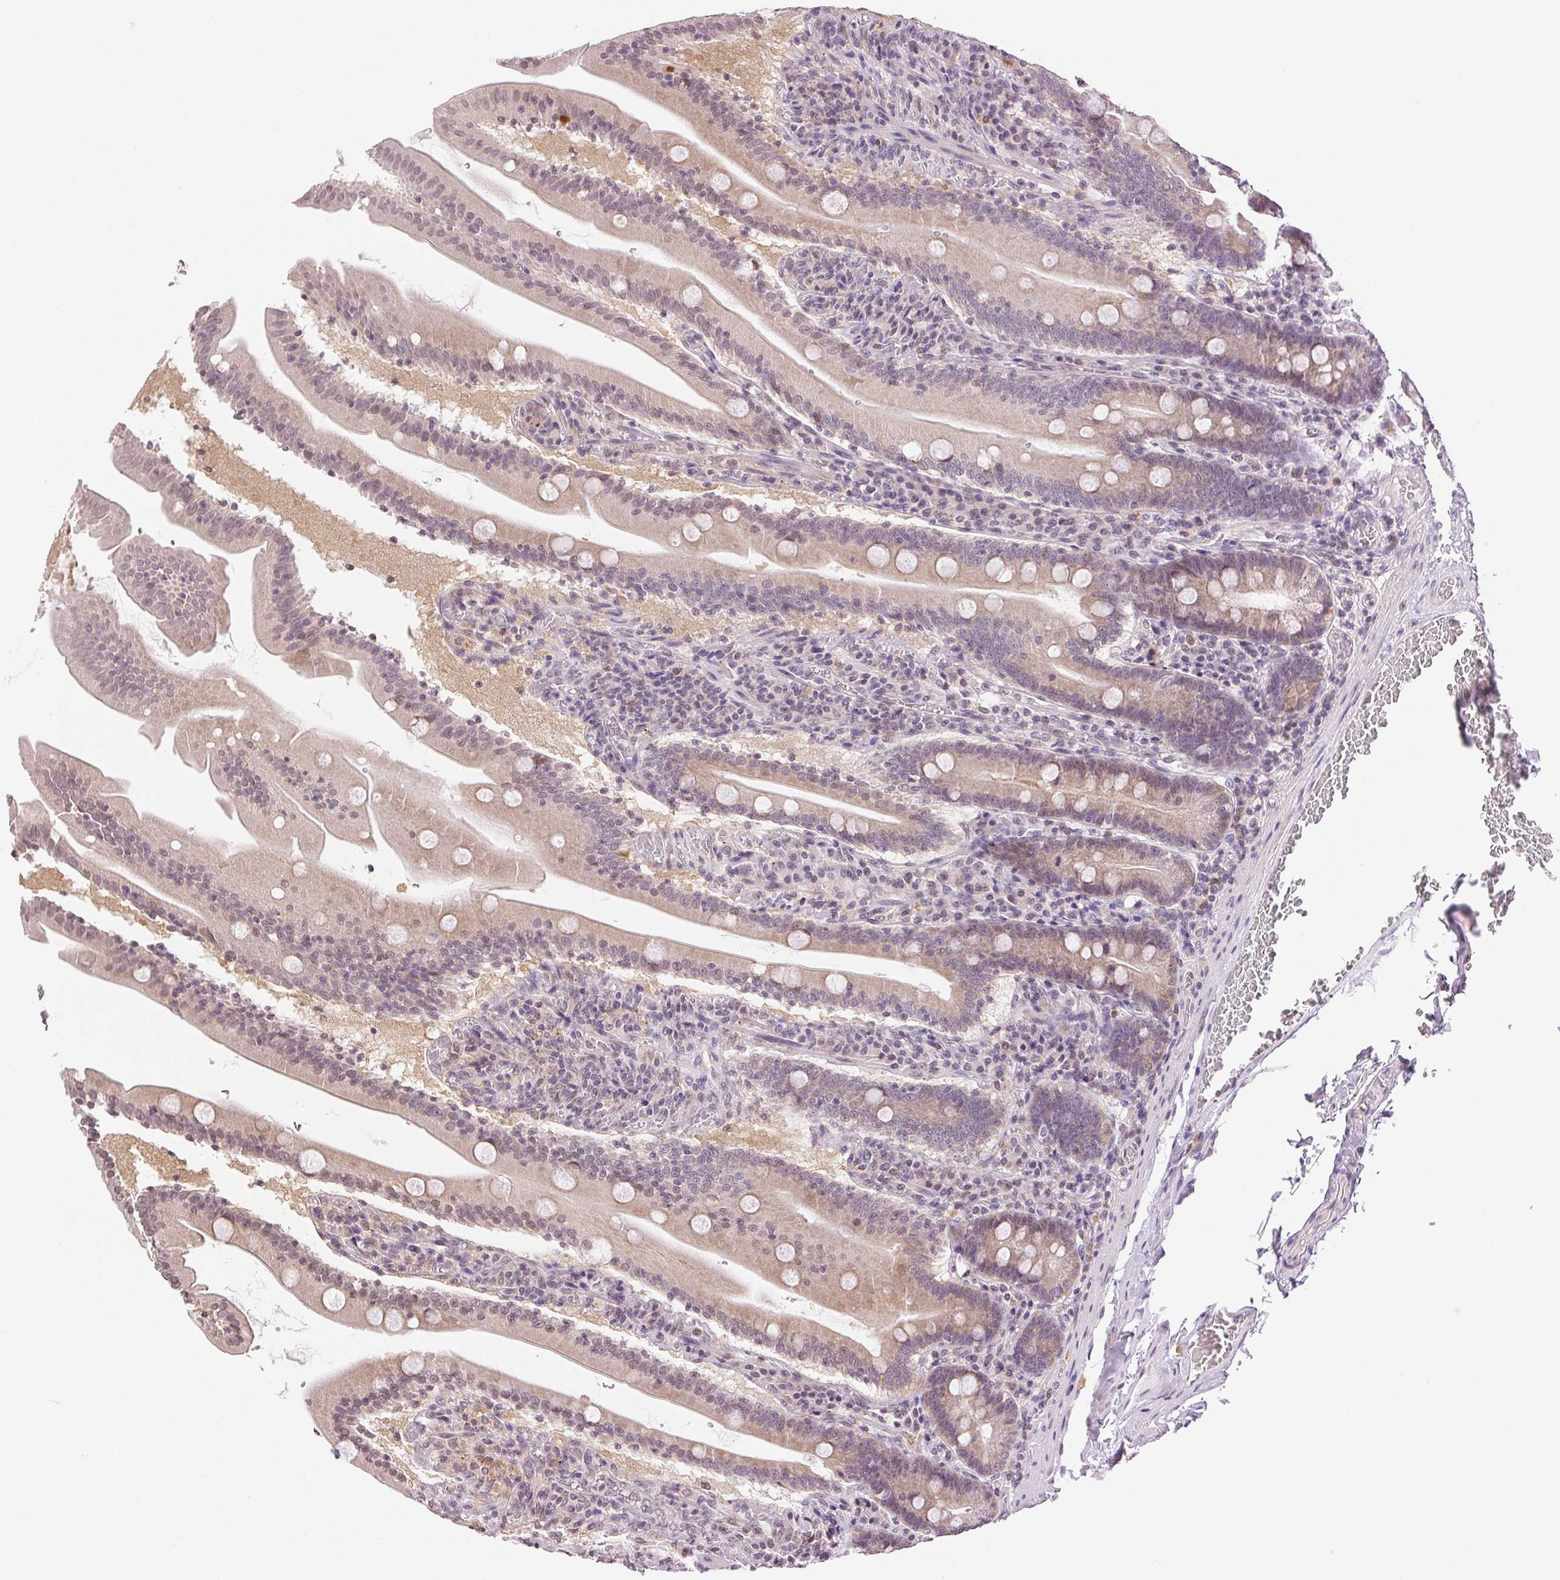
{"staining": {"intensity": "weak", "quantity": "25%-75%", "location": "cytoplasmic/membranous"}, "tissue": "small intestine", "cell_type": "Glandular cells", "image_type": "normal", "snomed": [{"axis": "morphology", "description": "Normal tissue, NOS"}, {"axis": "topography", "description": "Small intestine"}], "caption": "Immunohistochemical staining of normal small intestine demonstrates low levels of weak cytoplasmic/membranous positivity in approximately 25%-75% of glandular cells.", "gene": "TNNT3", "patient": {"sex": "male", "age": 37}}